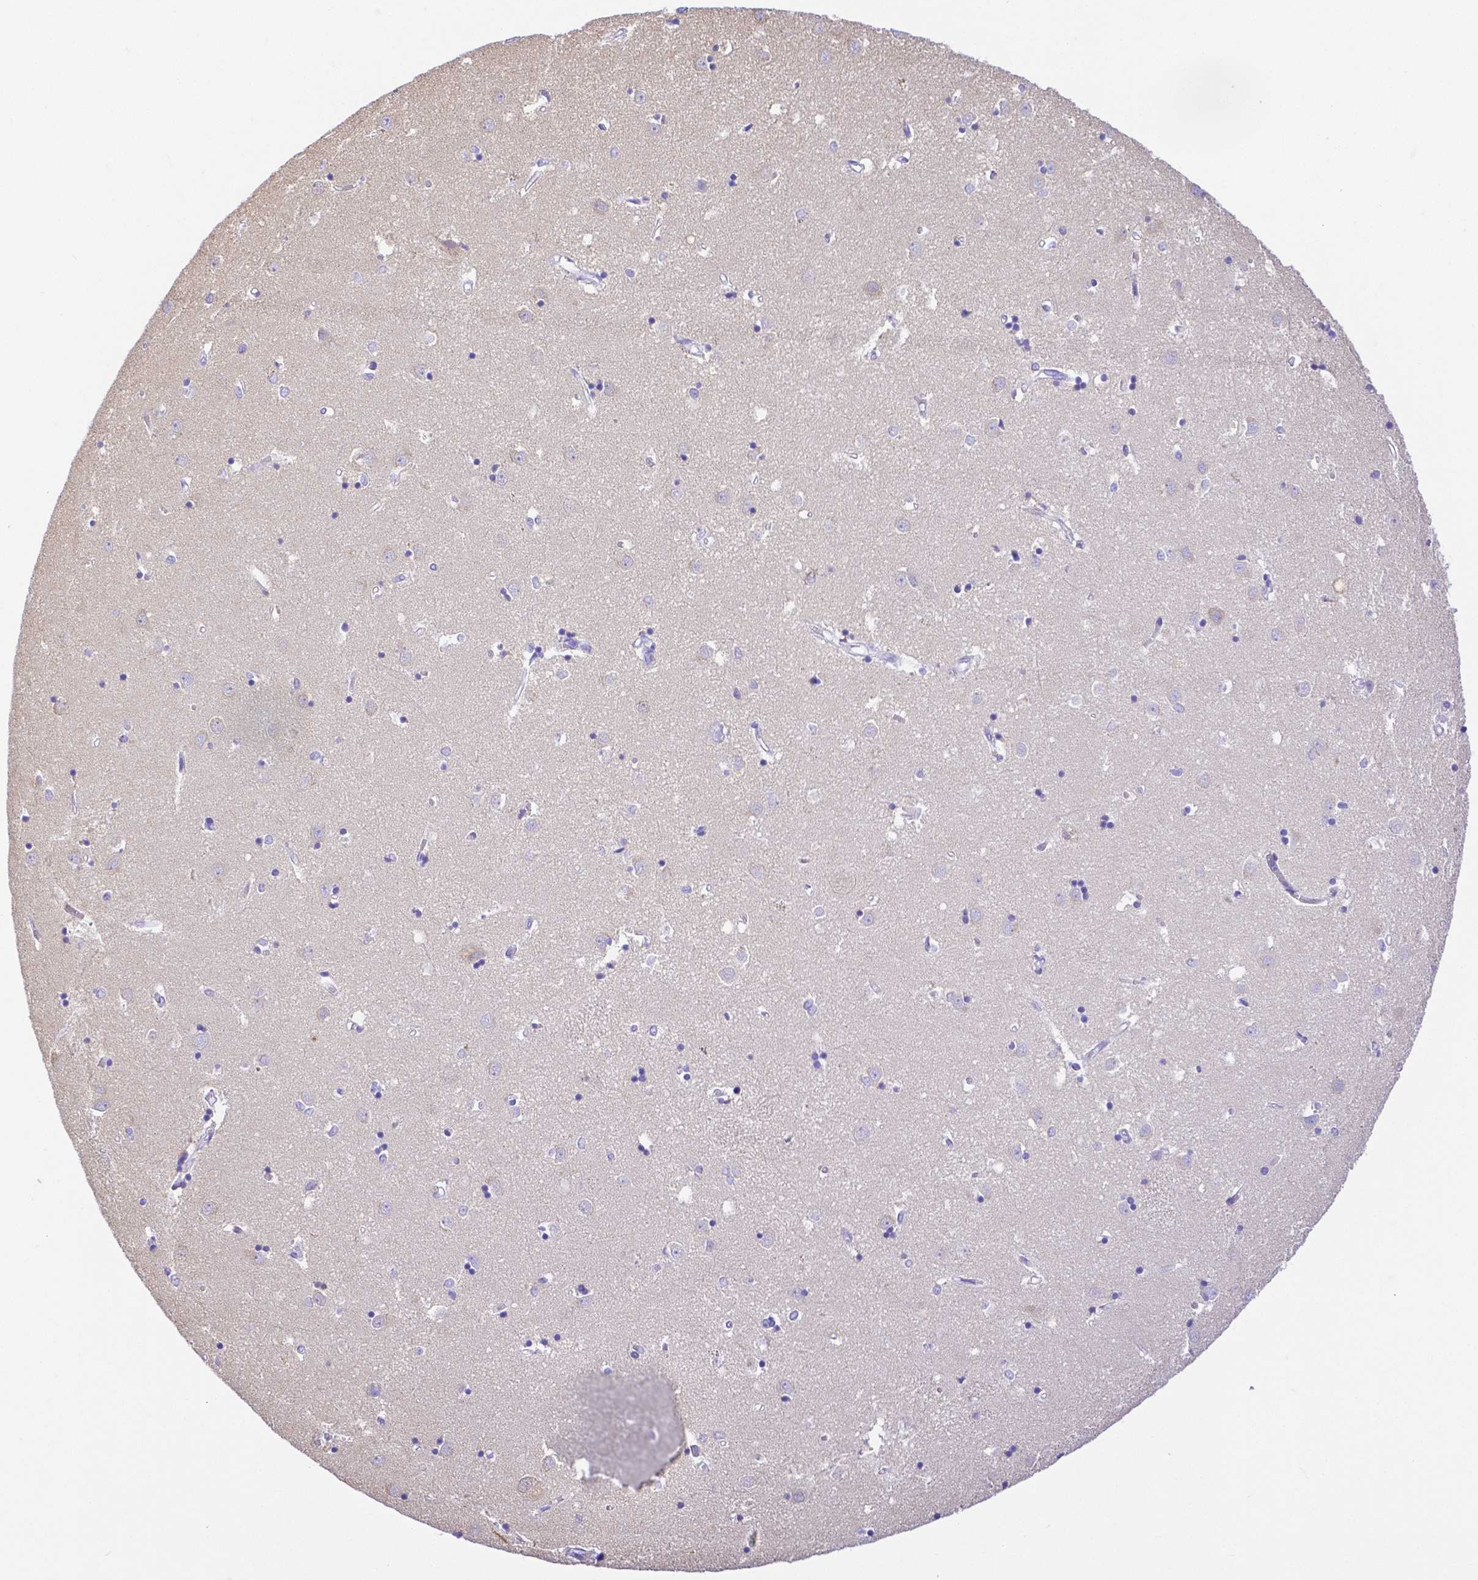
{"staining": {"intensity": "negative", "quantity": "none", "location": "none"}, "tissue": "caudate", "cell_type": "Glial cells", "image_type": "normal", "snomed": [{"axis": "morphology", "description": "Normal tissue, NOS"}, {"axis": "topography", "description": "Lateral ventricle wall"}], "caption": "The micrograph displays no staining of glial cells in benign caudate.", "gene": "SMR3A", "patient": {"sex": "male", "age": 54}}